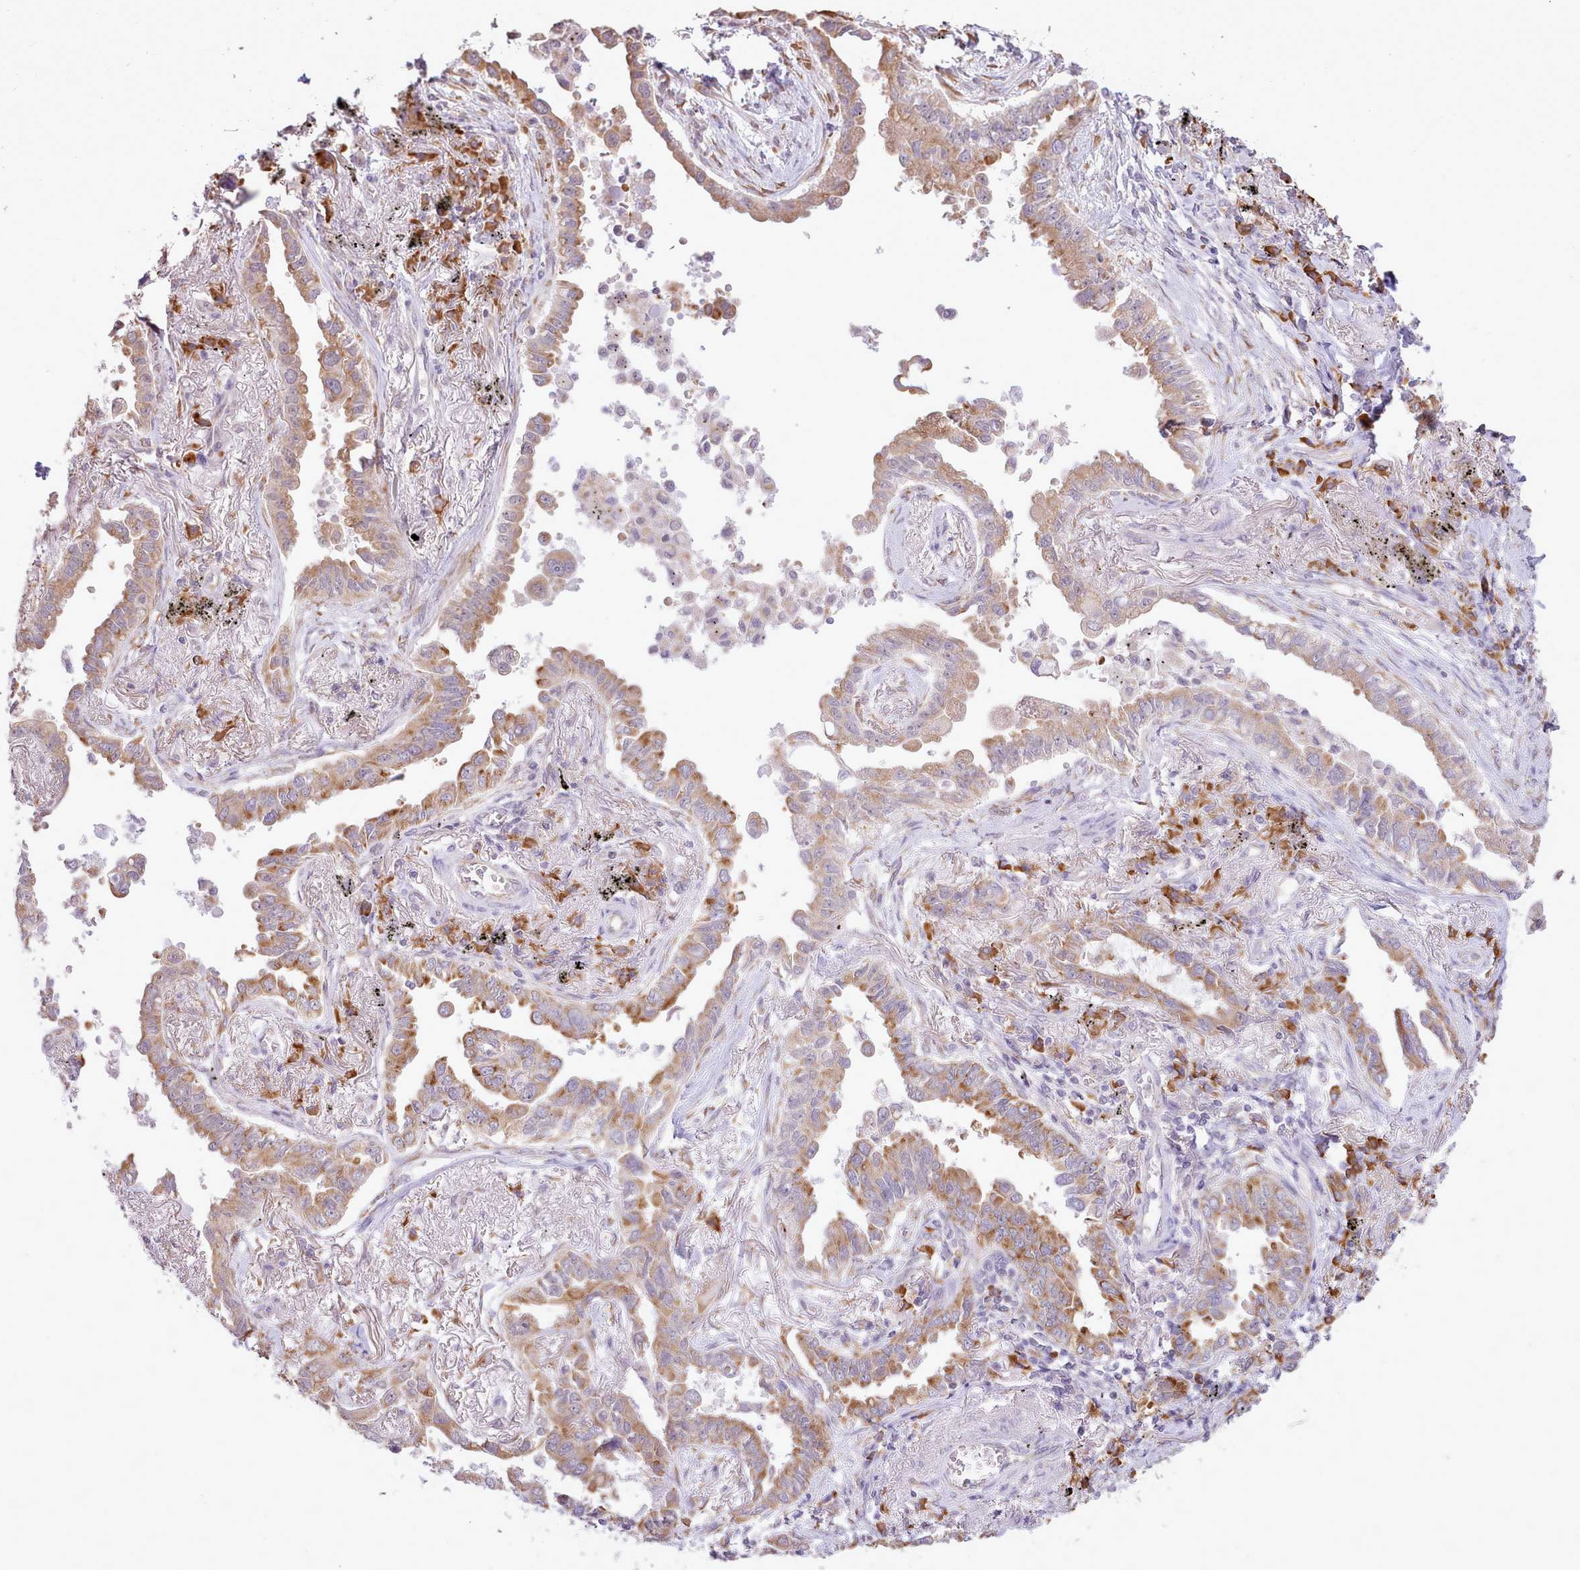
{"staining": {"intensity": "moderate", "quantity": ">75%", "location": "cytoplasmic/membranous"}, "tissue": "lung cancer", "cell_type": "Tumor cells", "image_type": "cancer", "snomed": [{"axis": "morphology", "description": "Adenocarcinoma, NOS"}, {"axis": "topography", "description": "Lung"}], "caption": "Immunohistochemical staining of lung cancer exhibits medium levels of moderate cytoplasmic/membranous protein staining in approximately >75% of tumor cells. (Stains: DAB in brown, nuclei in blue, Microscopy: brightfield microscopy at high magnification).", "gene": "SEC61B", "patient": {"sex": "male", "age": 67}}